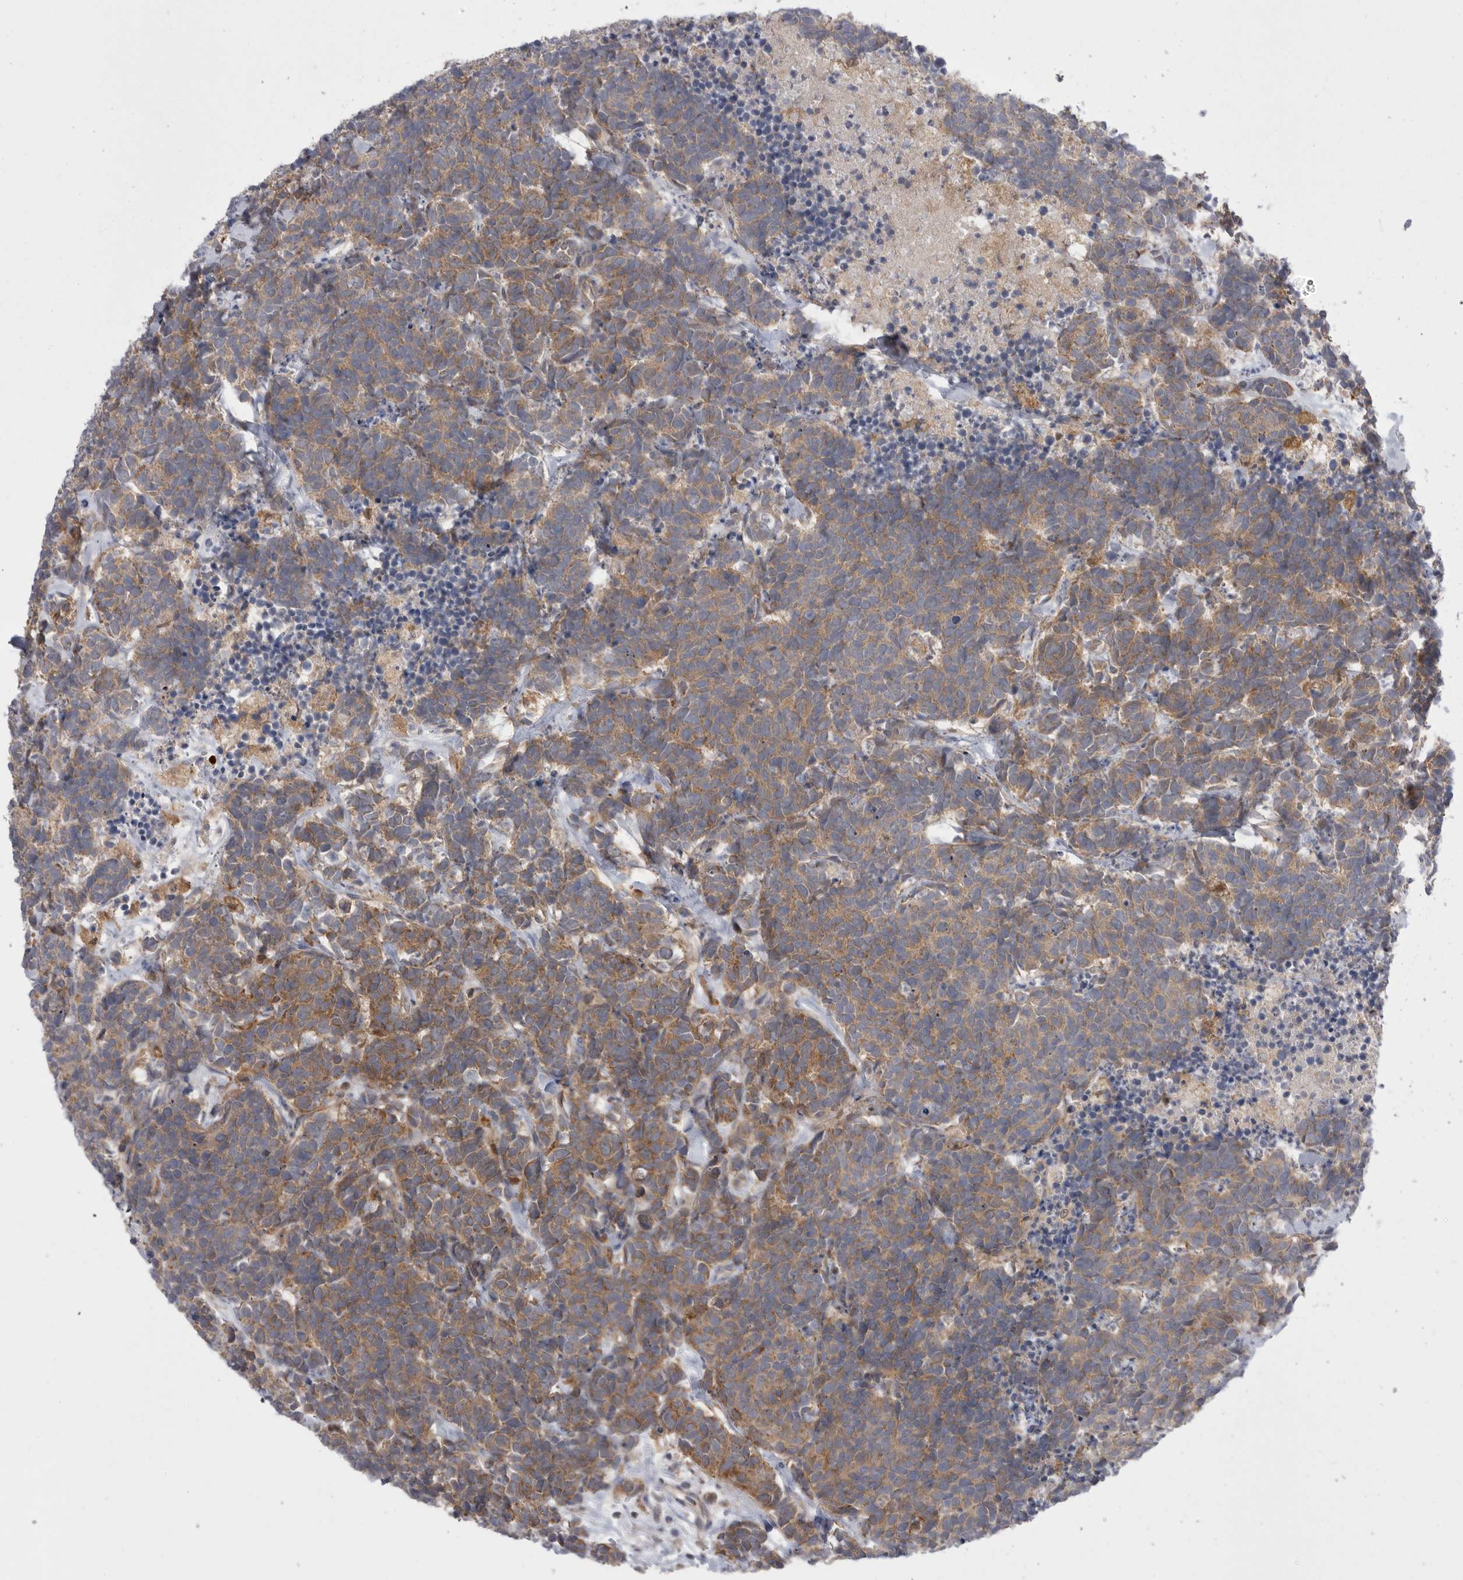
{"staining": {"intensity": "moderate", "quantity": ">75%", "location": "cytoplasmic/membranous"}, "tissue": "carcinoid", "cell_type": "Tumor cells", "image_type": "cancer", "snomed": [{"axis": "morphology", "description": "Carcinoma, NOS"}, {"axis": "morphology", "description": "Carcinoid, malignant, NOS"}, {"axis": "topography", "description": "Urinary bladder"}], "caption": "Immunohistochemical staining of human carcinoid reveals moderate cytoplasmic/membranous protein expression in about >75% of tumor cells.", "gene": "KYAT3", "patient": {"sex": "male", "age": 57}}